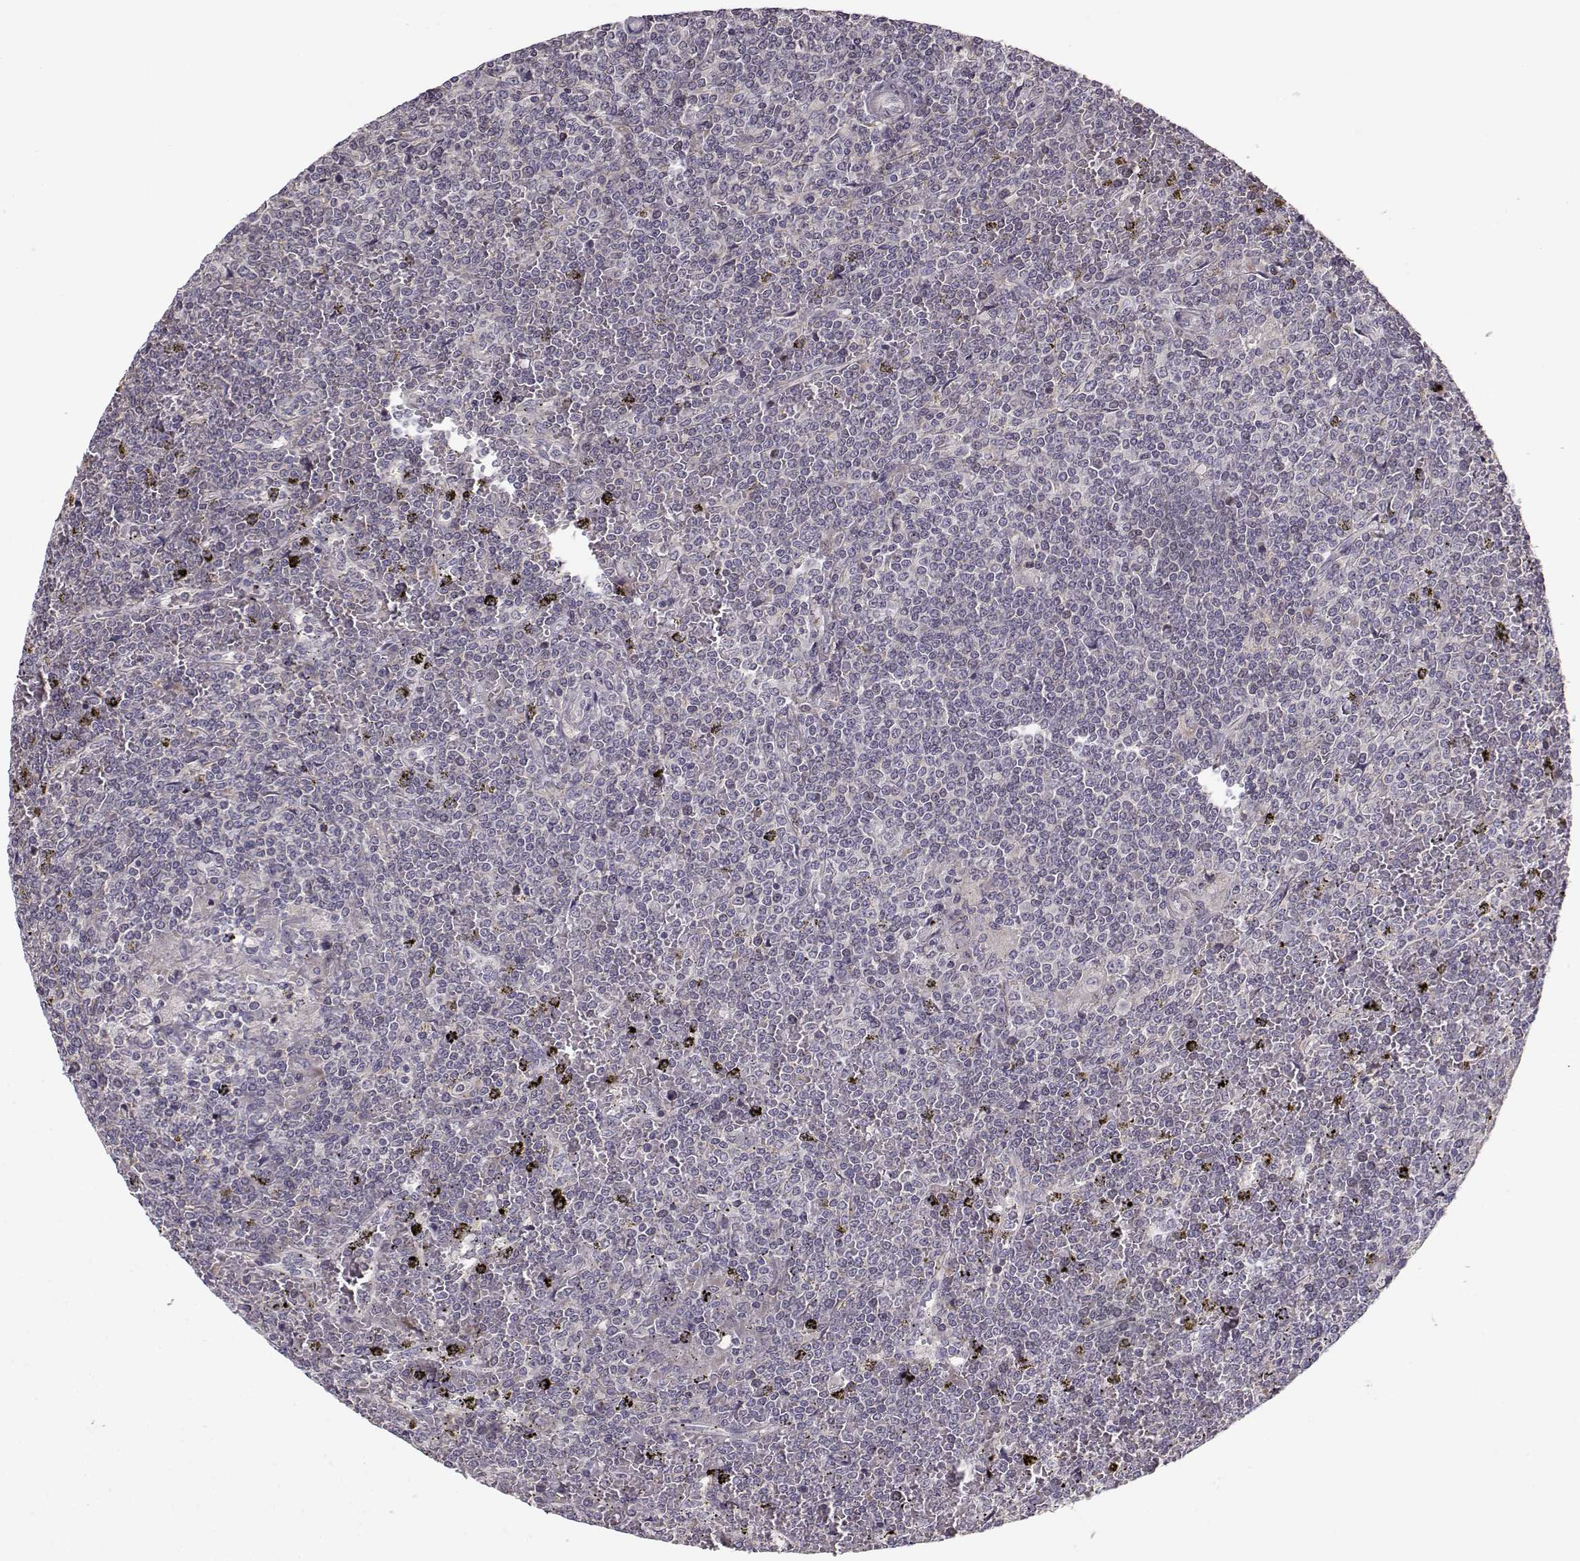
{"staining": {"intensity": "negative", "quantity": "none", "location": "none"}, "tissue": "lymphoma", "cell_type": "Tumor cells", "image_type": "cancer", "snomed": [{"axis": "morphology", "description": "Malignant lymphoma, non-Hodgkin's type, Low grade"}, {"axis": "topography", "description": "Spleen"}], "caption": "The histopathology image reveals no staining of tumor cells in lymphoma.", "gene": "ENTPD8", "patient": {"sex": "female", "age": 19}}